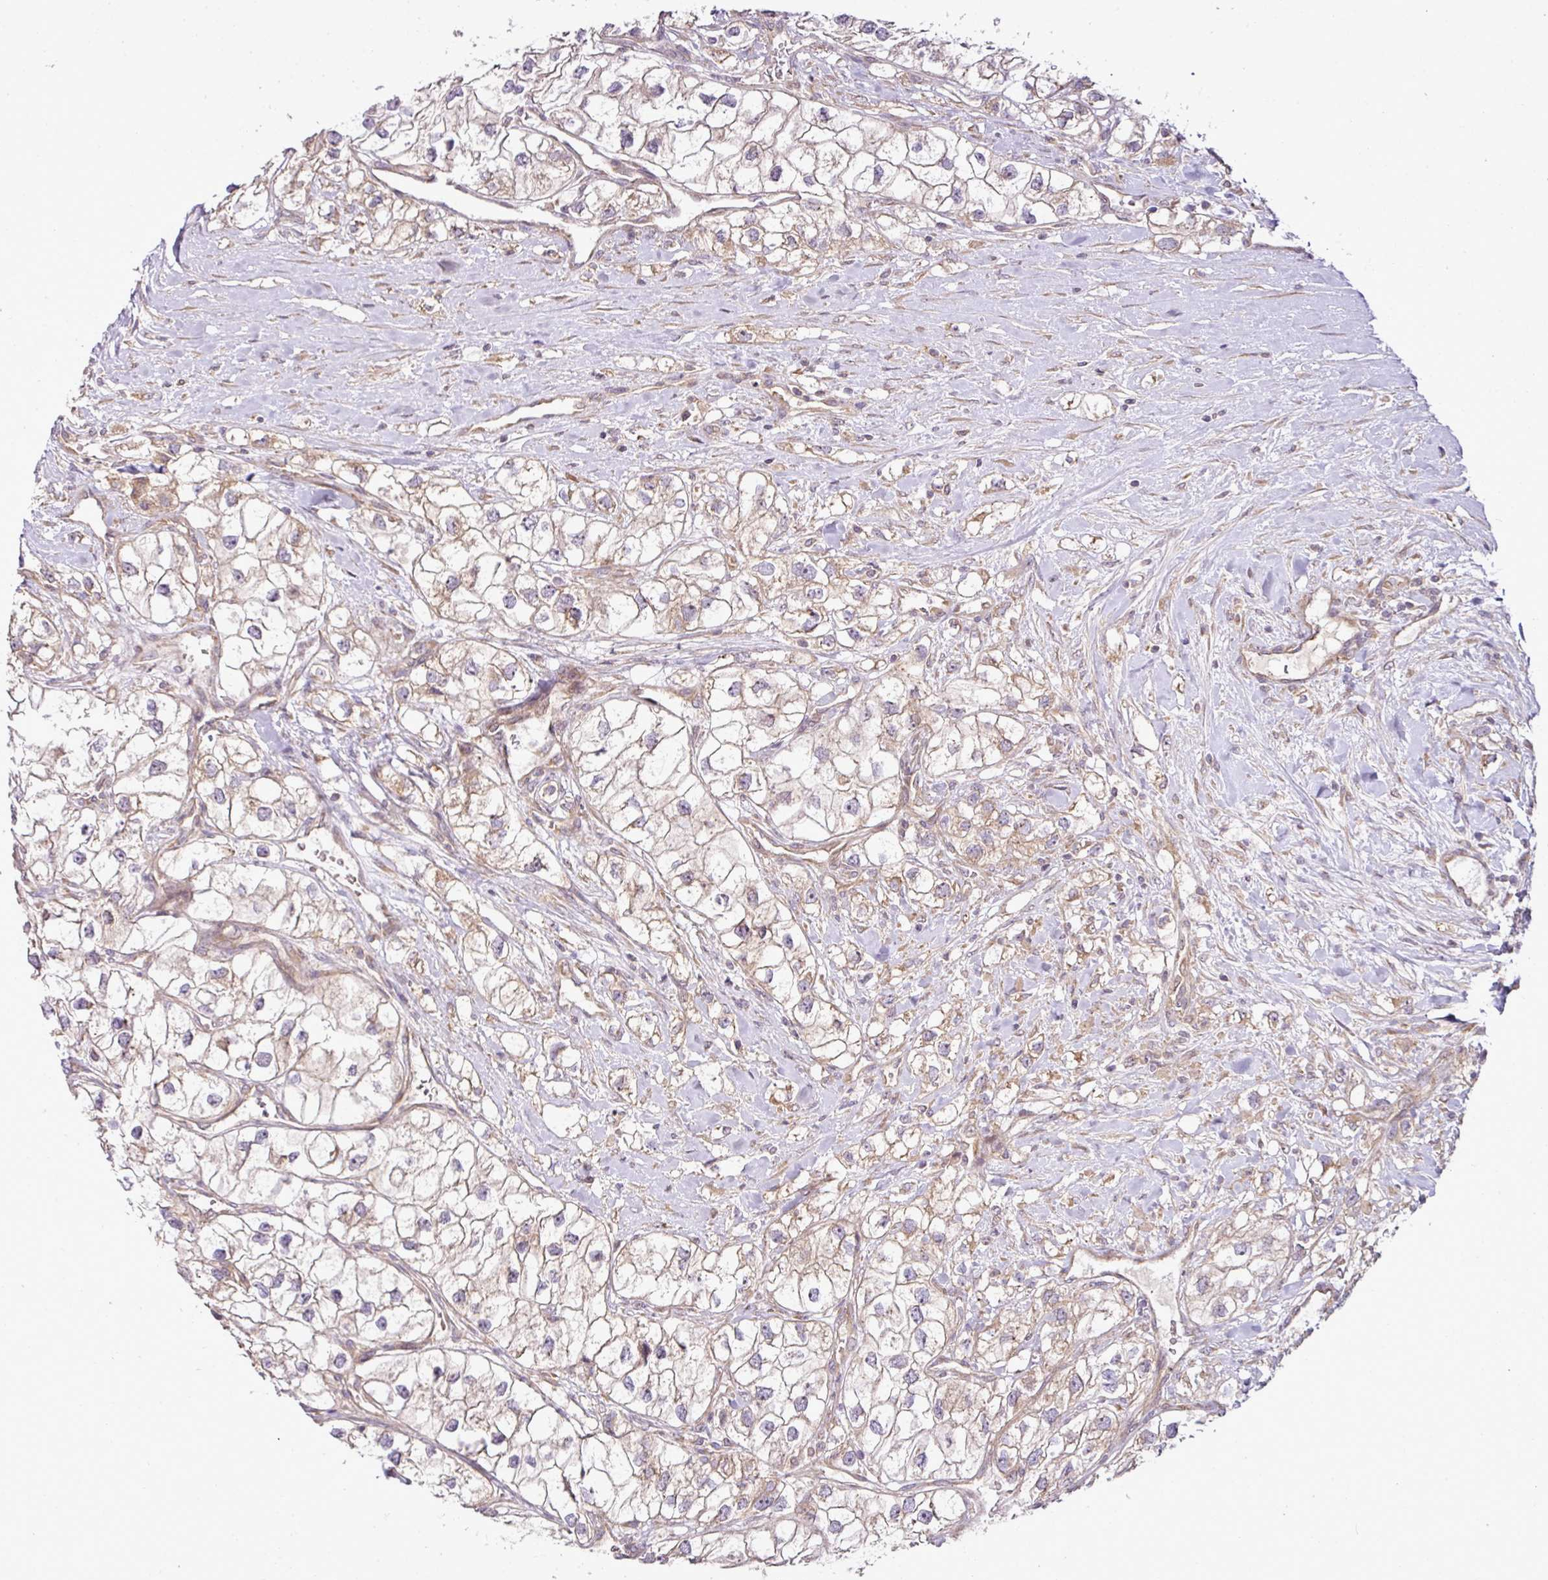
{"staining": {"intensity": "negative", "quantity": "none", "location": "none"}, "tissue": "renal cancer", "cell_type": "Tumor cells", "image_type": "cancer", "snomed": [{"axis": "morphology", "description": "Adenocarcinoma, NOS"}, {"axis": "topography", "description": "Kidney"}], "caption": "IHC image of neoplastic tissue: renal cancer (adenocarcinoma) stained with DAB displays no significant protein positivity in tumor cells.", "gene": "COX18", "patient": {"sex": "male", "age": 59}}